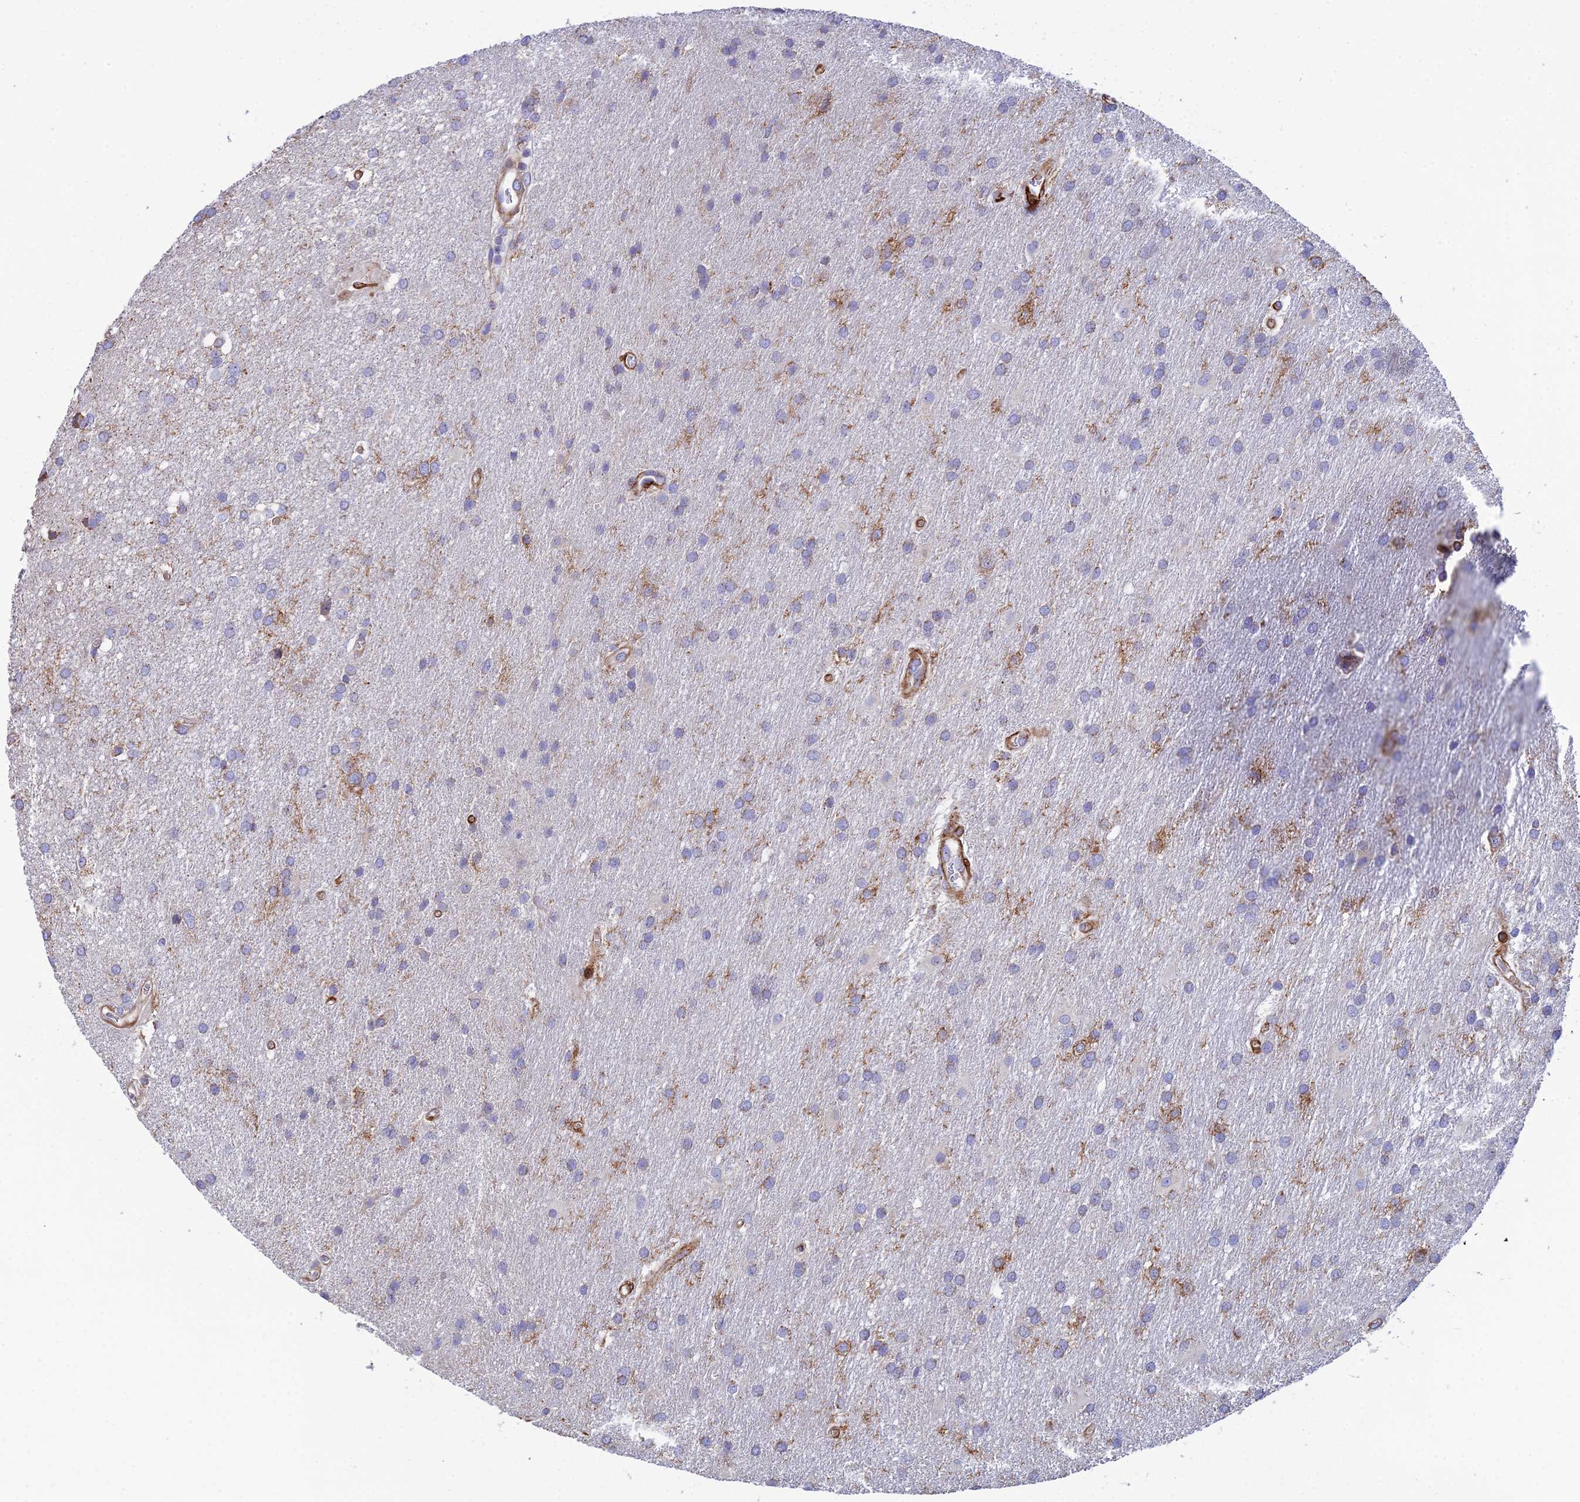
{"staining": {"intensity": "moderate", "quantity": "<25%", "location": "cytoplasmic/membranous"}, "tissue": "glioma", "cell_type": "Tumor cells", "image_type": "cancer", "snomed": [{"axis": "morphology", "description": "Glioma, malignant, Low grade"}, {"axis": "topography", "description": "Brain"}], "caption": "Brown immunohistochemical staining in human glioma shows moderate cytoplasmic/membranous expression in about <25% of tumor cells. Using DAB (brown) and hematoxylin (blue) stains, captured at high magnification using brightfield microscopy.", "gene": "CSPG4", "patient": {"sex": "male", "age": 66}}